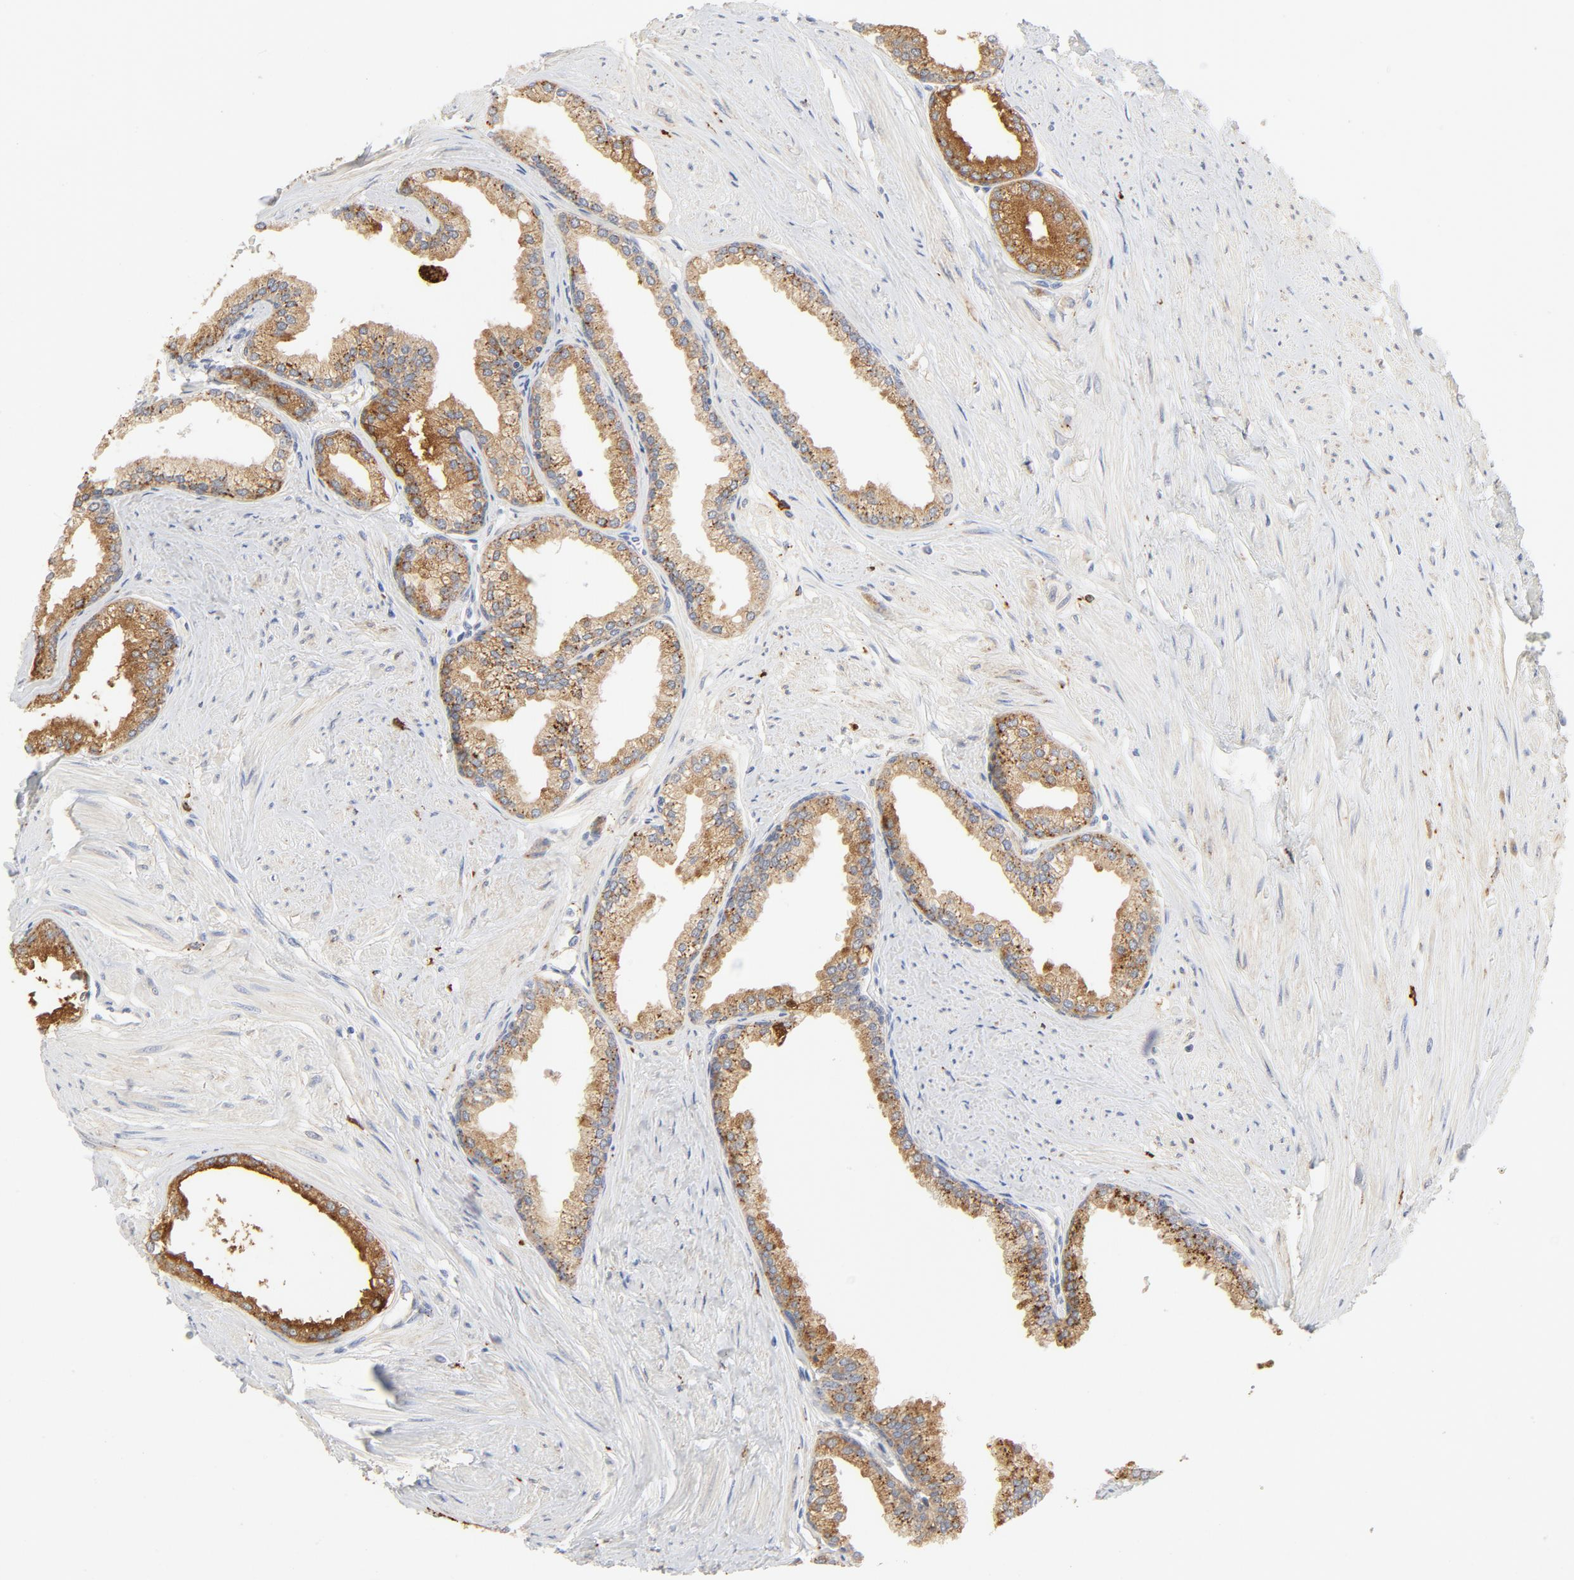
{"staining": {"intensity": "strong", "quantity": ">75%", "location": "cytoplasmic/membranous"}, "tissue": "prostate", "cell_type": "Glandular cells", "image_type": "normal", "snomed": [{"axis": "morphology", "description": "Normal tissue, NOS"}, {"axis": "topography", "description": "Prostate"}], "caption": "Brown immunohistochemical staining in benign human prostate exhibits strong cytoplasmic/membranous expression in about >75% of glandular cells. The staining was performed using DAB (3,3'-diaminobenzidine) to visualize the protein expression in brown, while the nuclei were stained in blue with hematoxylin (Magnification: 20x).", "gene": "MAGEB17", "patient": {"sex": "male", "age": 64}}